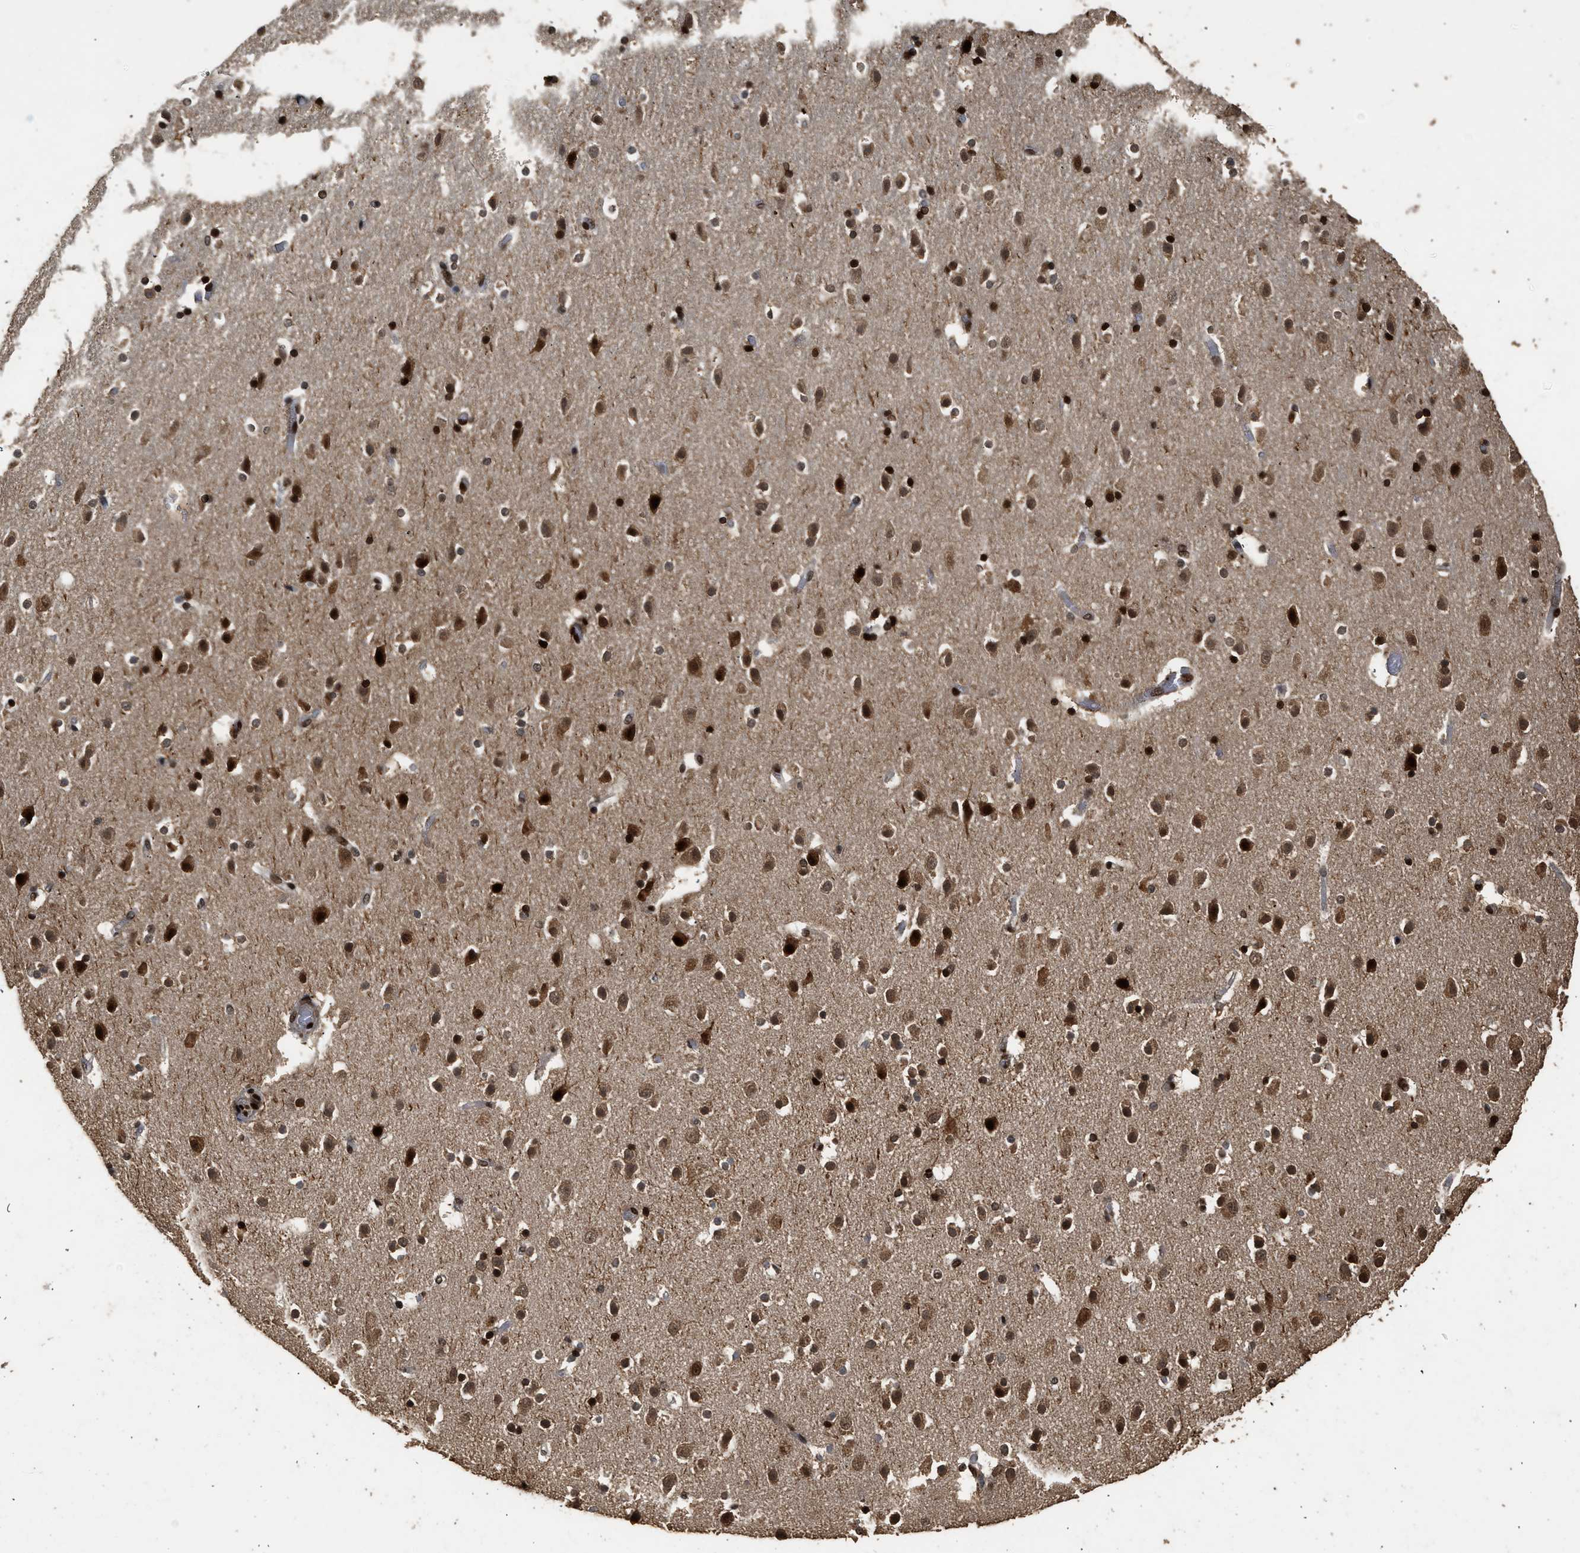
{"staining": {"intensity": "moderate", "quantity": ">75%", "location": "nuclear"}, "tissue": "hippocampus", "cell_type": "Glial cells", "image_type": "normal", "snomed": [{"axis": "morphology", "description": "Normal tissue, NOS"}, {"axis": "topography", "description": "Hippocampus"}], "caption": "Protein analysis of unremarkable hippocampus shows moderate nuclear staining in about >75% of glial cells.", "gene": "PPP4R3B", "patient": {"sex": "male", "age": 45}}